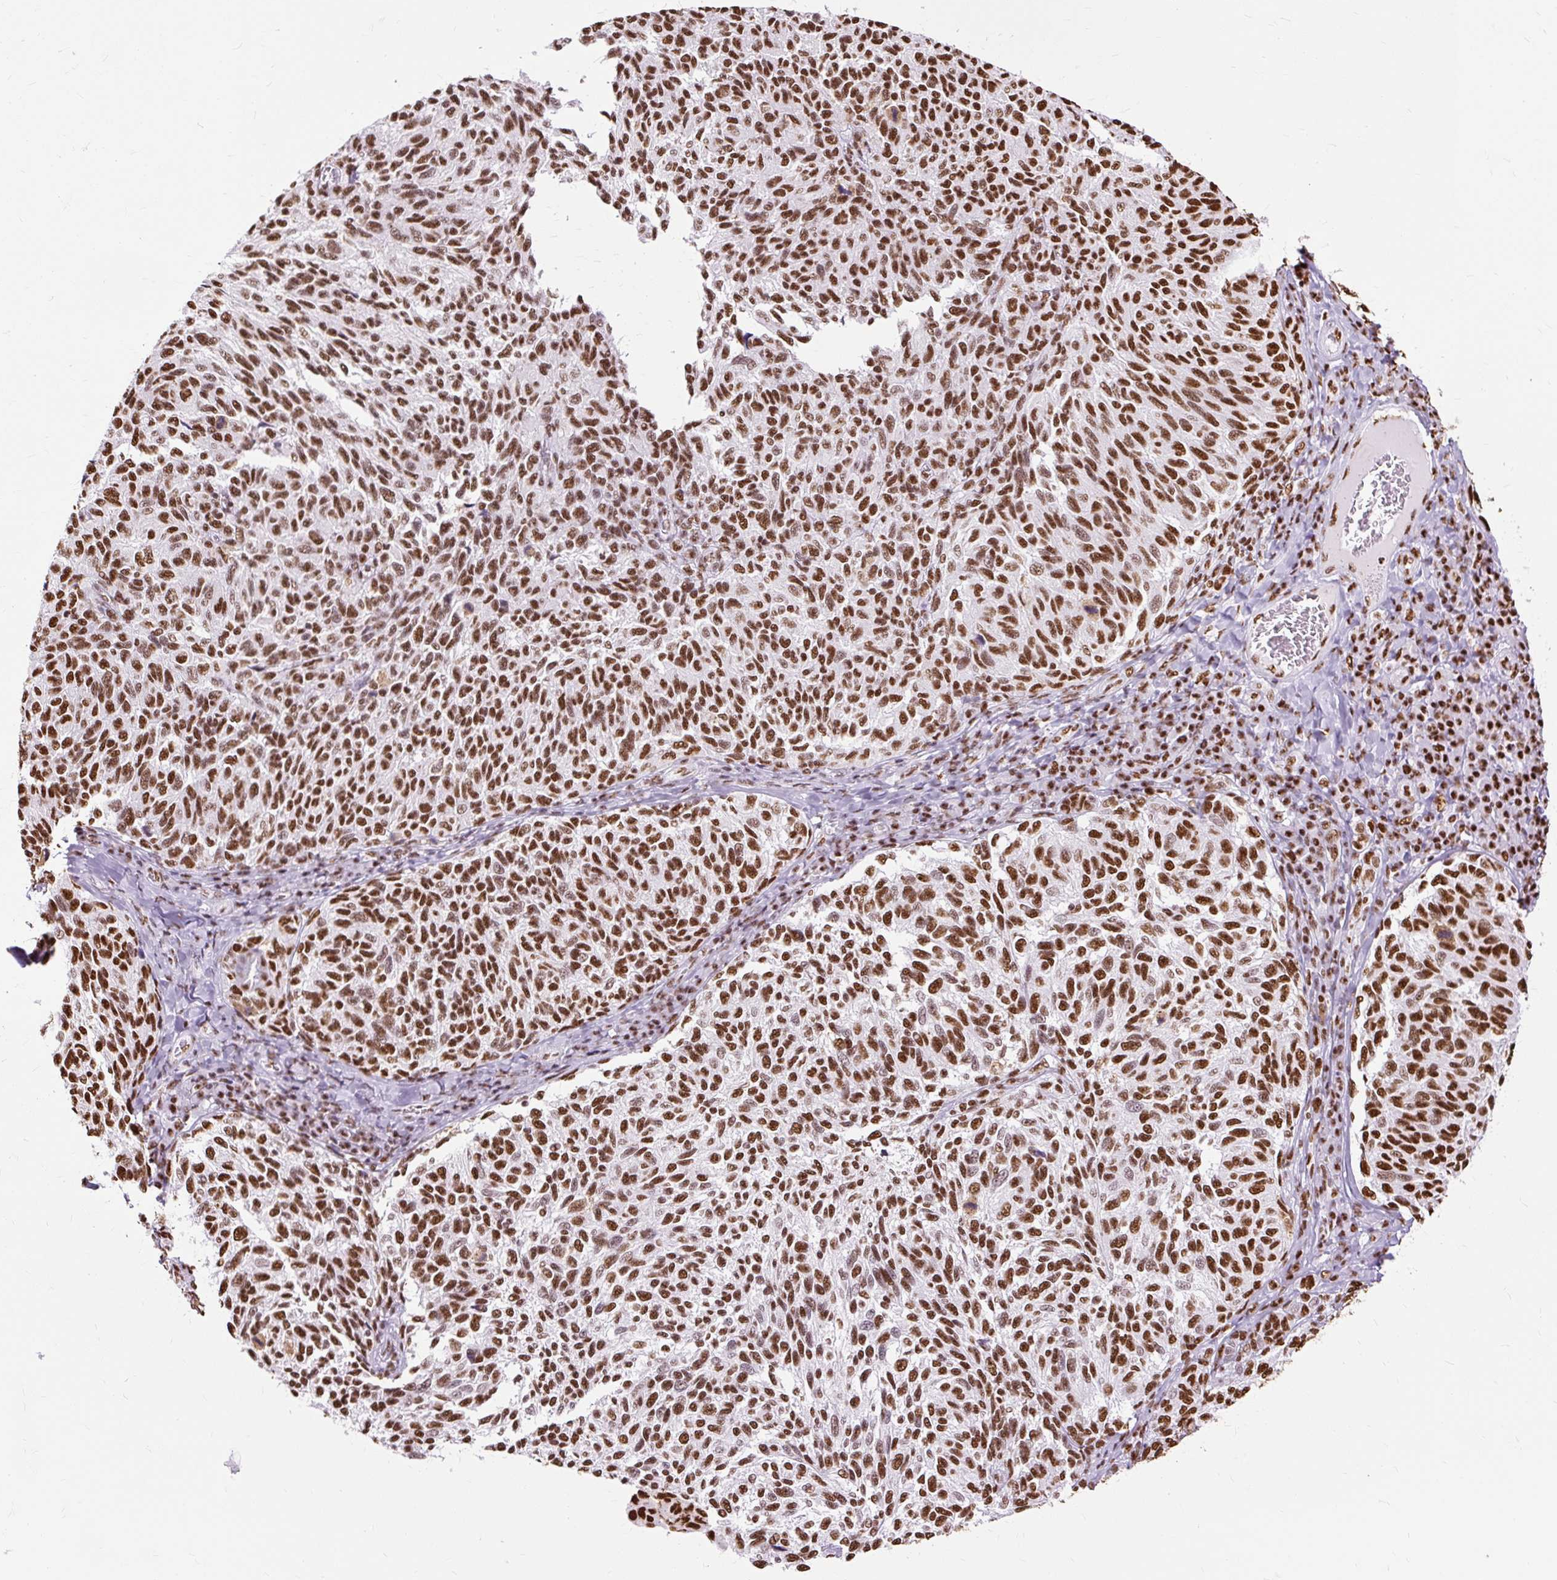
{"staining": {"intensity": "strong", "quantity": ">75%", "location": "nuclear"}, "tissue": "melanoma", "cell_type": "Tumor cells", "image_type": "cancer", "snomed": [{"axis": "morphology", "description": "Malignant melanoma, NOS"}, {"axis": "topography", "description": "Skin"}], "caption": "The micrograph reveals immunohistochemical staining of melanoma. There is strong nuclear expression is seen in about >75% of tumor cells. (DAB (3,3'-diaminobenzidine) = brown stain, brightfield microscopy at high magnification).", "gene": "XRCC6", "patient": {"sex": "female", "age": 73}}